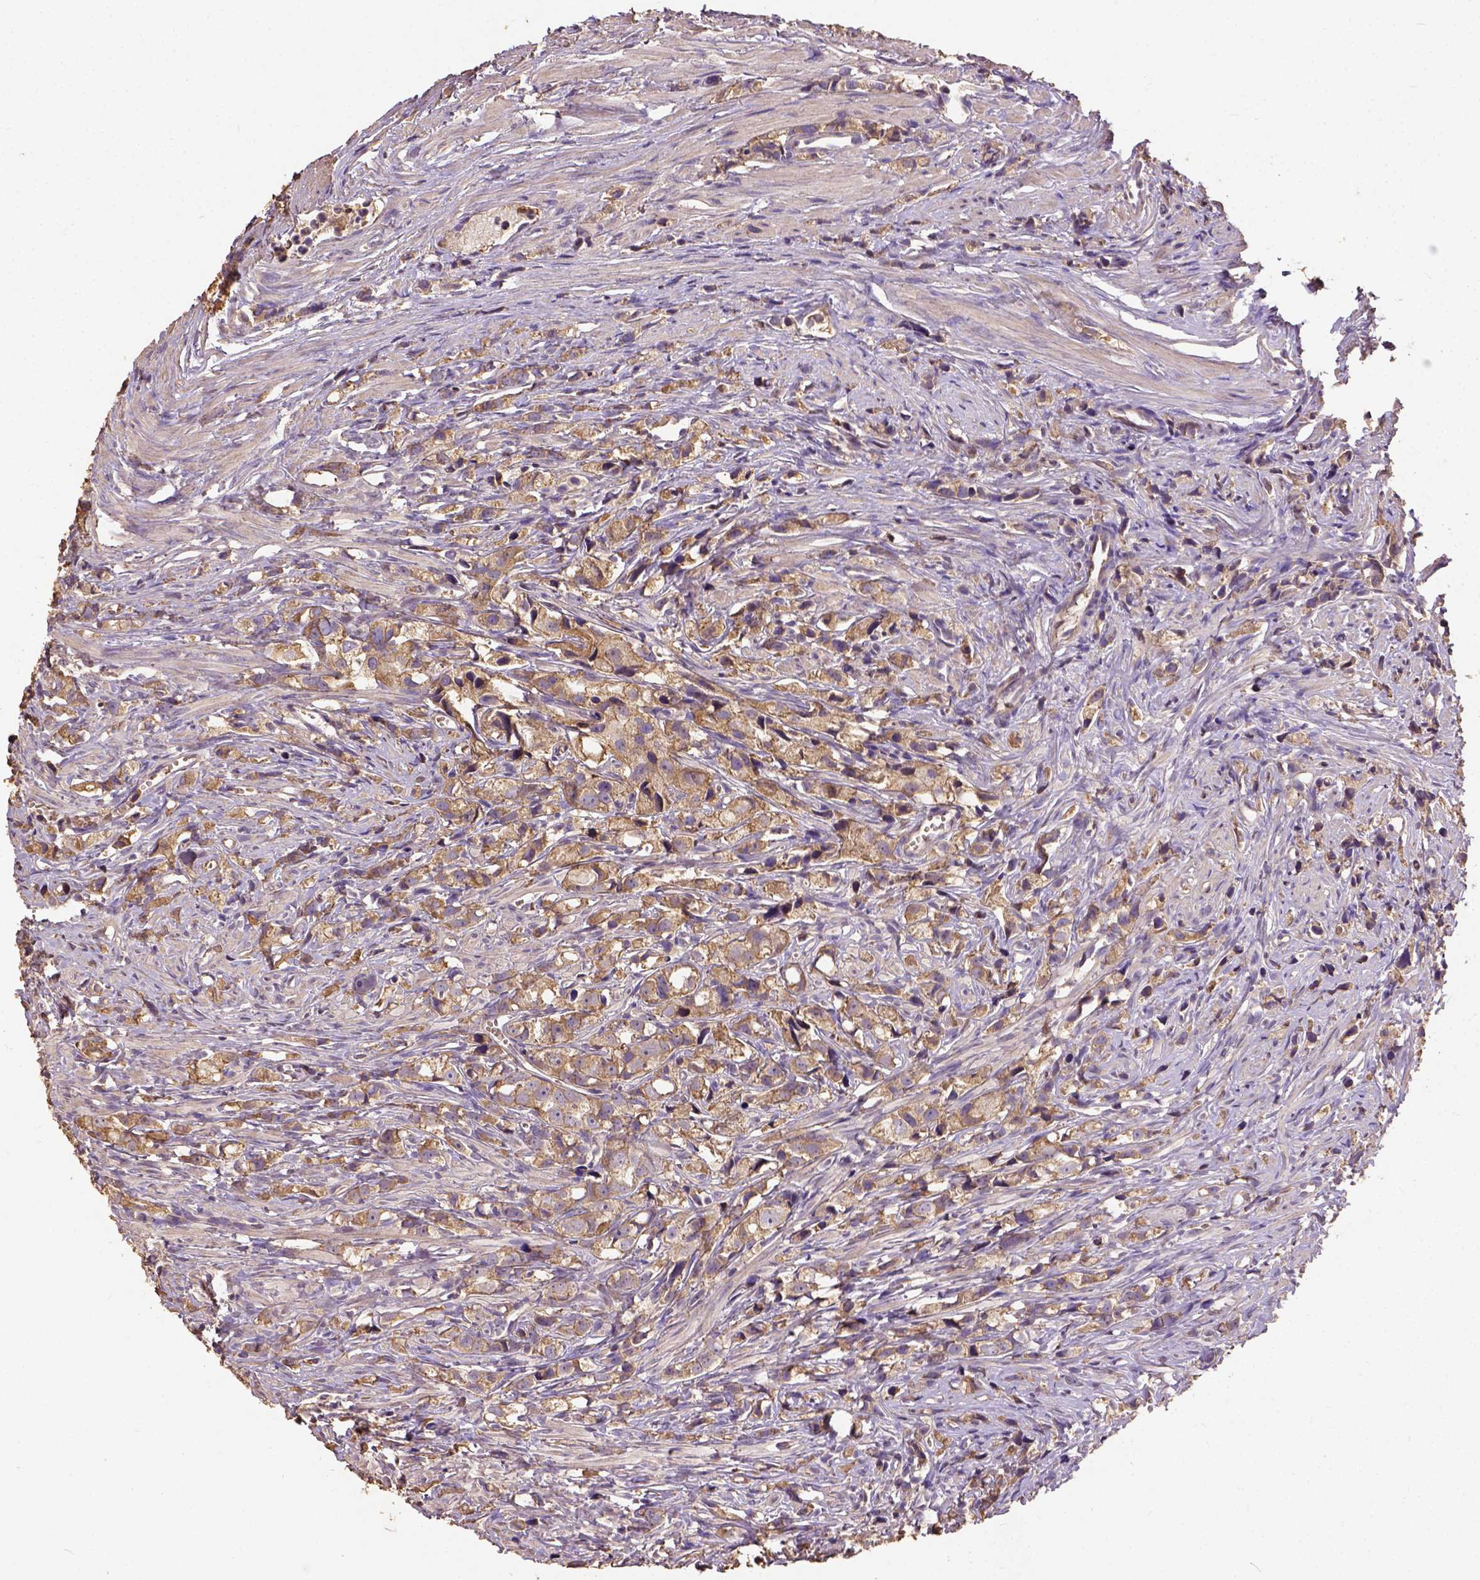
{"staining": {"intensity": "moderate", "quantity": "<25%", "location": "cytoplasmic/membranous"}, "tissue": "prostate cancer", "cell_type": "Tumor cells", "image_type": "cancer", "snomed": [{"axis": "morphology", "description": "Adenocarcinoma, High grade"}, {"axis": "topography", "description": "Prostate"}], "caption": "Immunohistochemistry of prostate cancer demonstrates low levels of moderate cytoplasmic/membranous expression in about <25% of tumor cells.", "gene": "ATP1B3", "patient": {"sex": "male", "age": 75}}